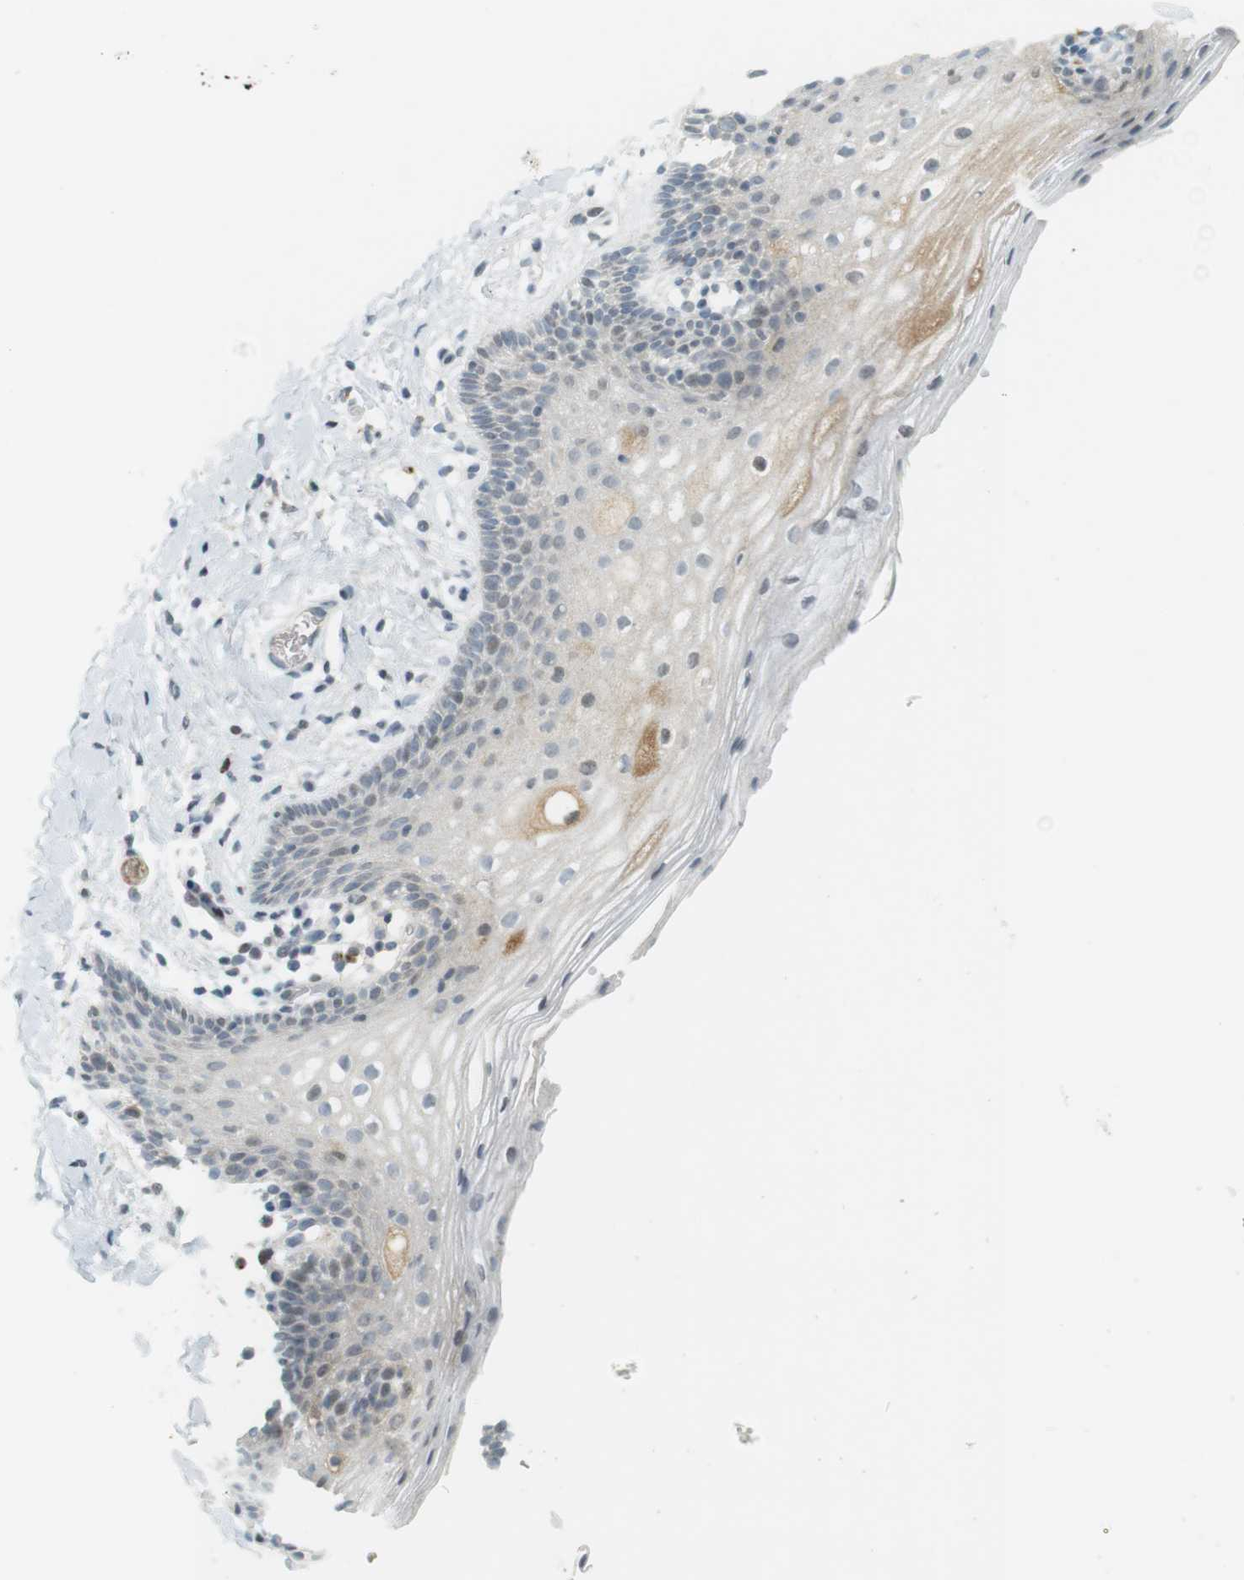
{"staining": {"intensity": "weak", "quantity": "<25%", "location": "nuclear"}, "tissue": "vagina", "cell_type": "Squamous epithelial cells", "image_type": "normal", "snomed": [{"axis": "morphology", "description": "Normal tissue, NOS"}, {"axis": "topography", "description": "Vagina"}], "caption": "Protein analysis of normal vagina reveals no significant staining in squamous epithelial cells.", "gene": "DMC1", "patient": {"sex": "female", "age": 55}}